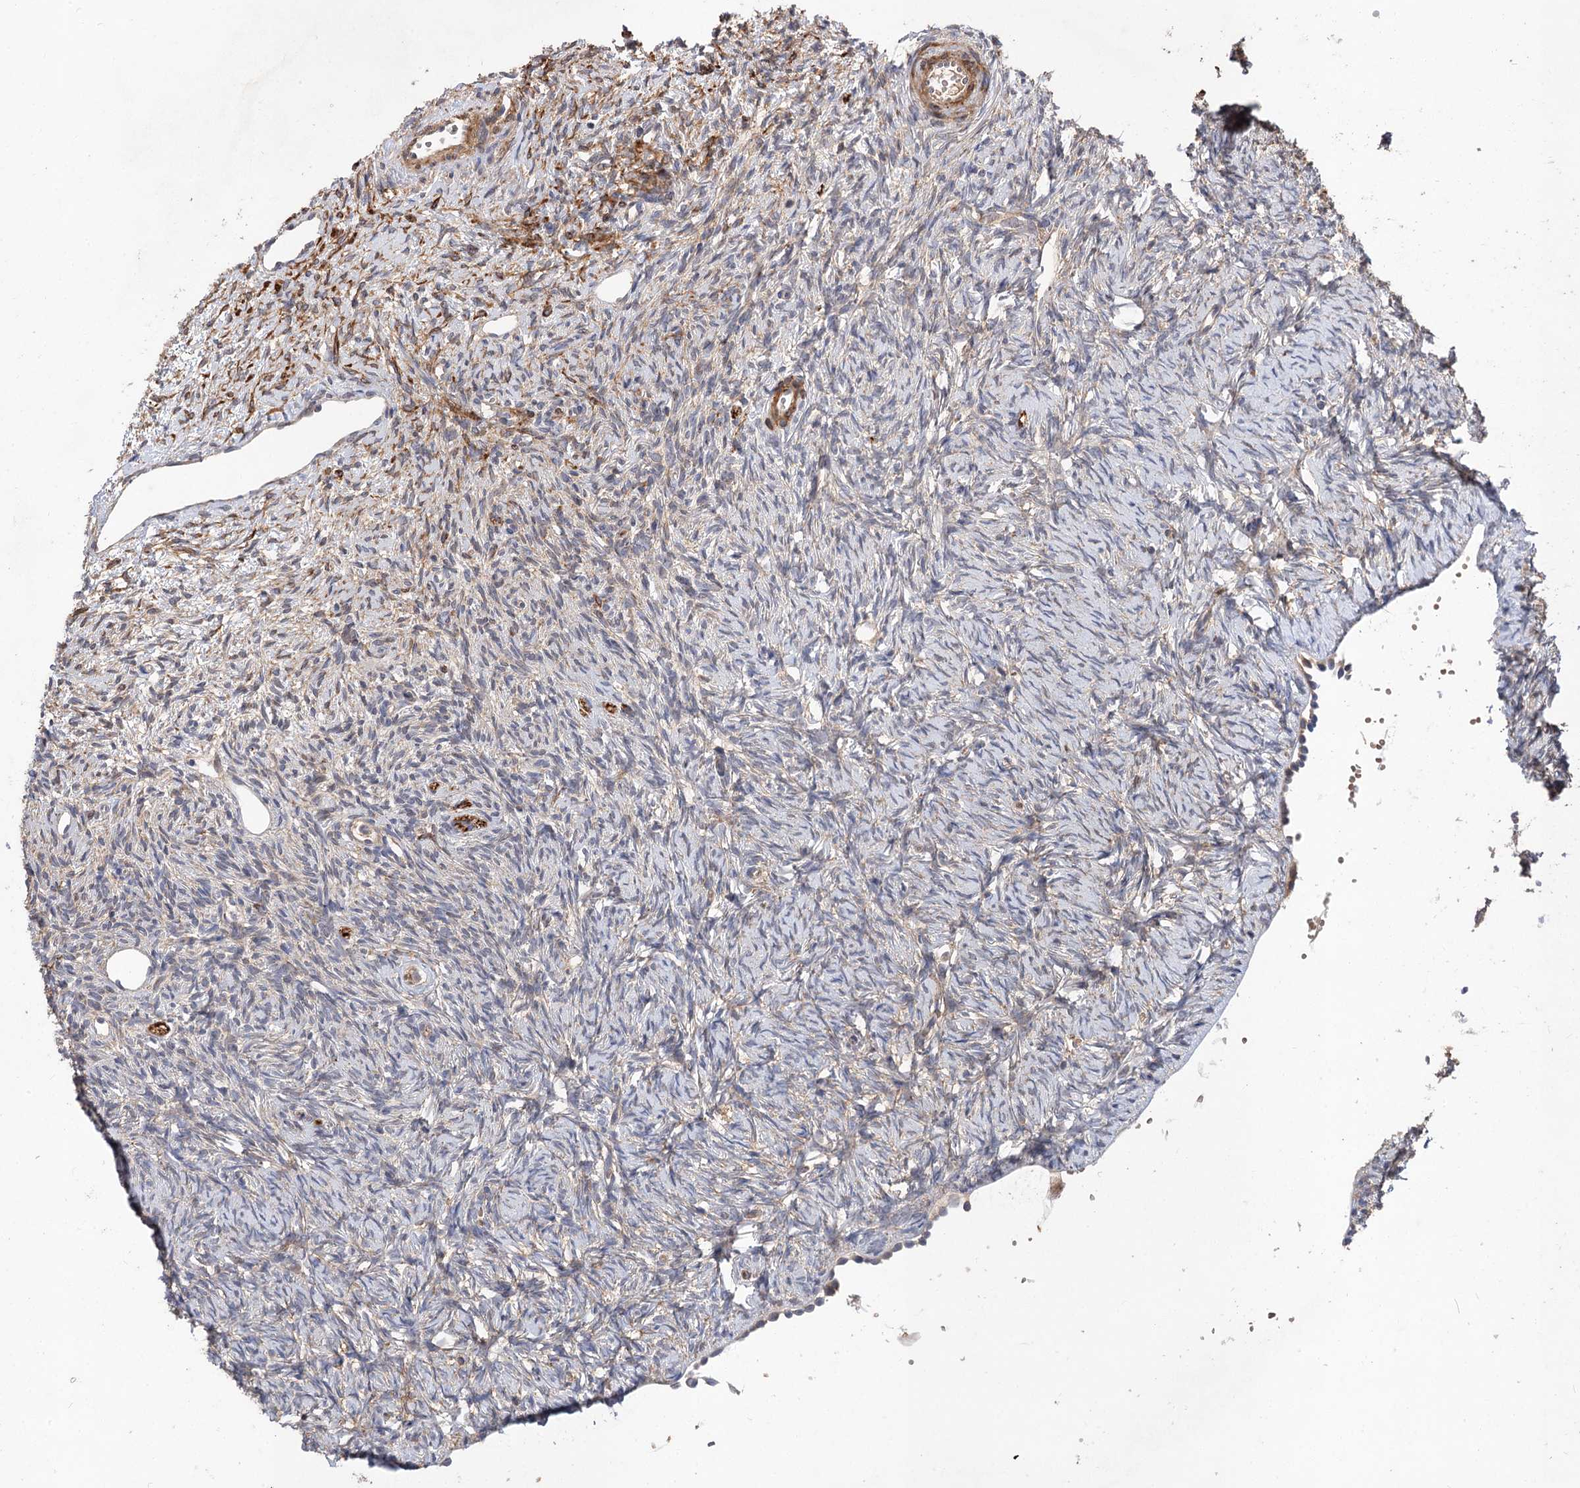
{"staining": {"intensity": "weak", "quantity": "25%-75%", "location": "cytoplasmic/membranous"}, "tissue": "ovary", "cell_type": "Ovarian stroma cells", "image_type": "normal", "snomed": [{"axis": "morphology", "description": "Normal tissue, NOS"}, {"axis": "topography", "description": "Ovary"}], "caption": "The photomicrograph reveals staining of benign ovary, revealing weak cytoplasmic/membranous protein expression (brown color) within ovarian stroma cells.", "gene": "FBXW8", "patient": {"sex": "female", "age": 51}}